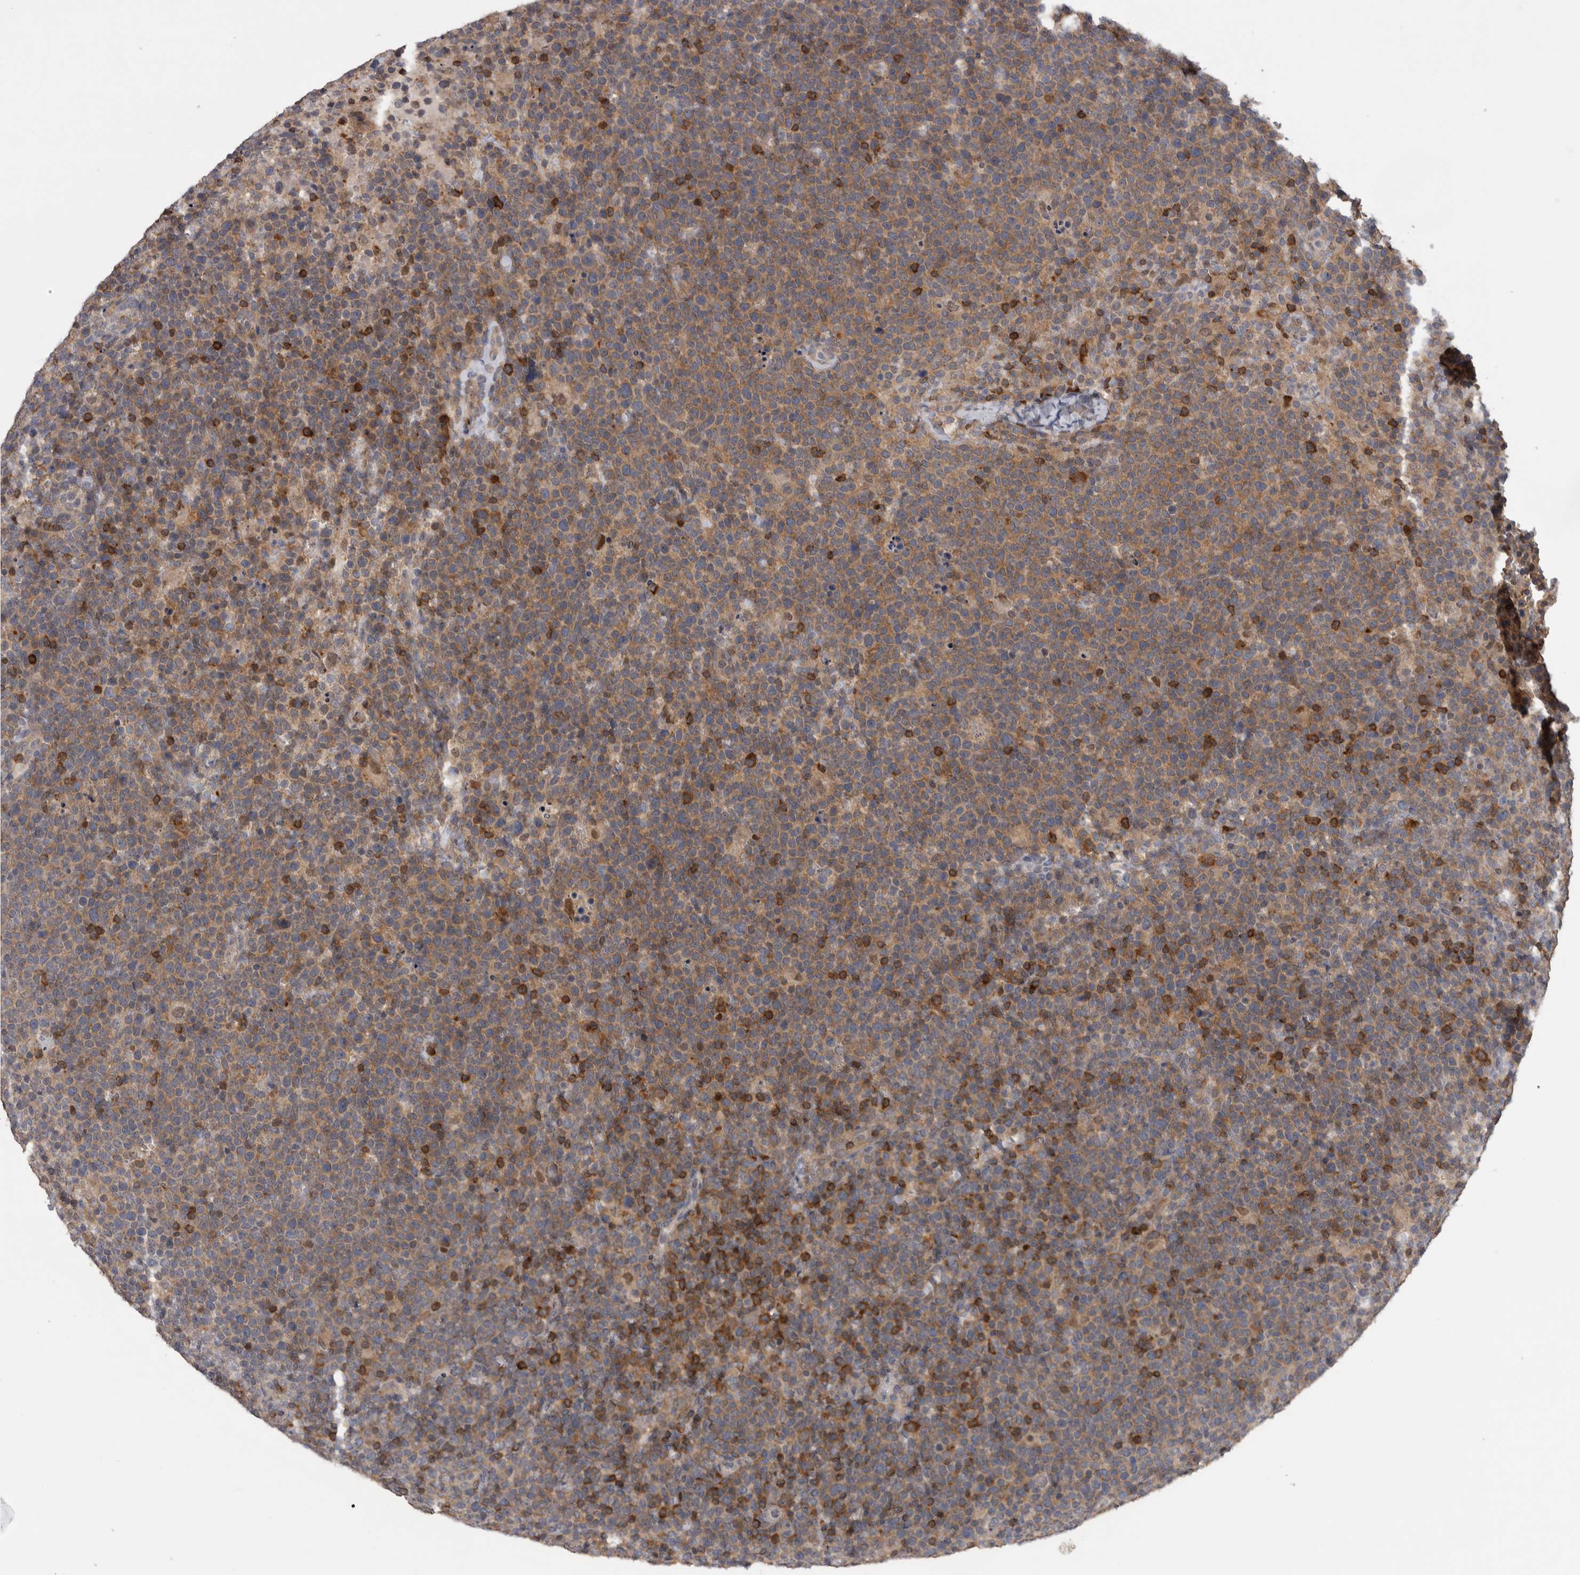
{"staining": {"intensity": "moderate", "quantity": "<25%", "location": "cytoplasmic/membranous"}, "tissue": "lymphoma", "cell_type": "Tumor cells", "image_type": "cancer", "snomed": [{"axis": "morphology", "description": "Malignant lymphoma, non-Hodgkin's type, High grade"}, {"axis": "topography", "description": "Lymph node"}], "caption": "High-power microscopy captured an IHC photomicrograph of high-grade malignant lymphoma, non-Hodgkin's type, revealing moderate cytoplasmic/membranous staining in approximately <25% of tumor cells.", "gene": "NFATC2", "patient": {"sex": "male", "age": 61}}